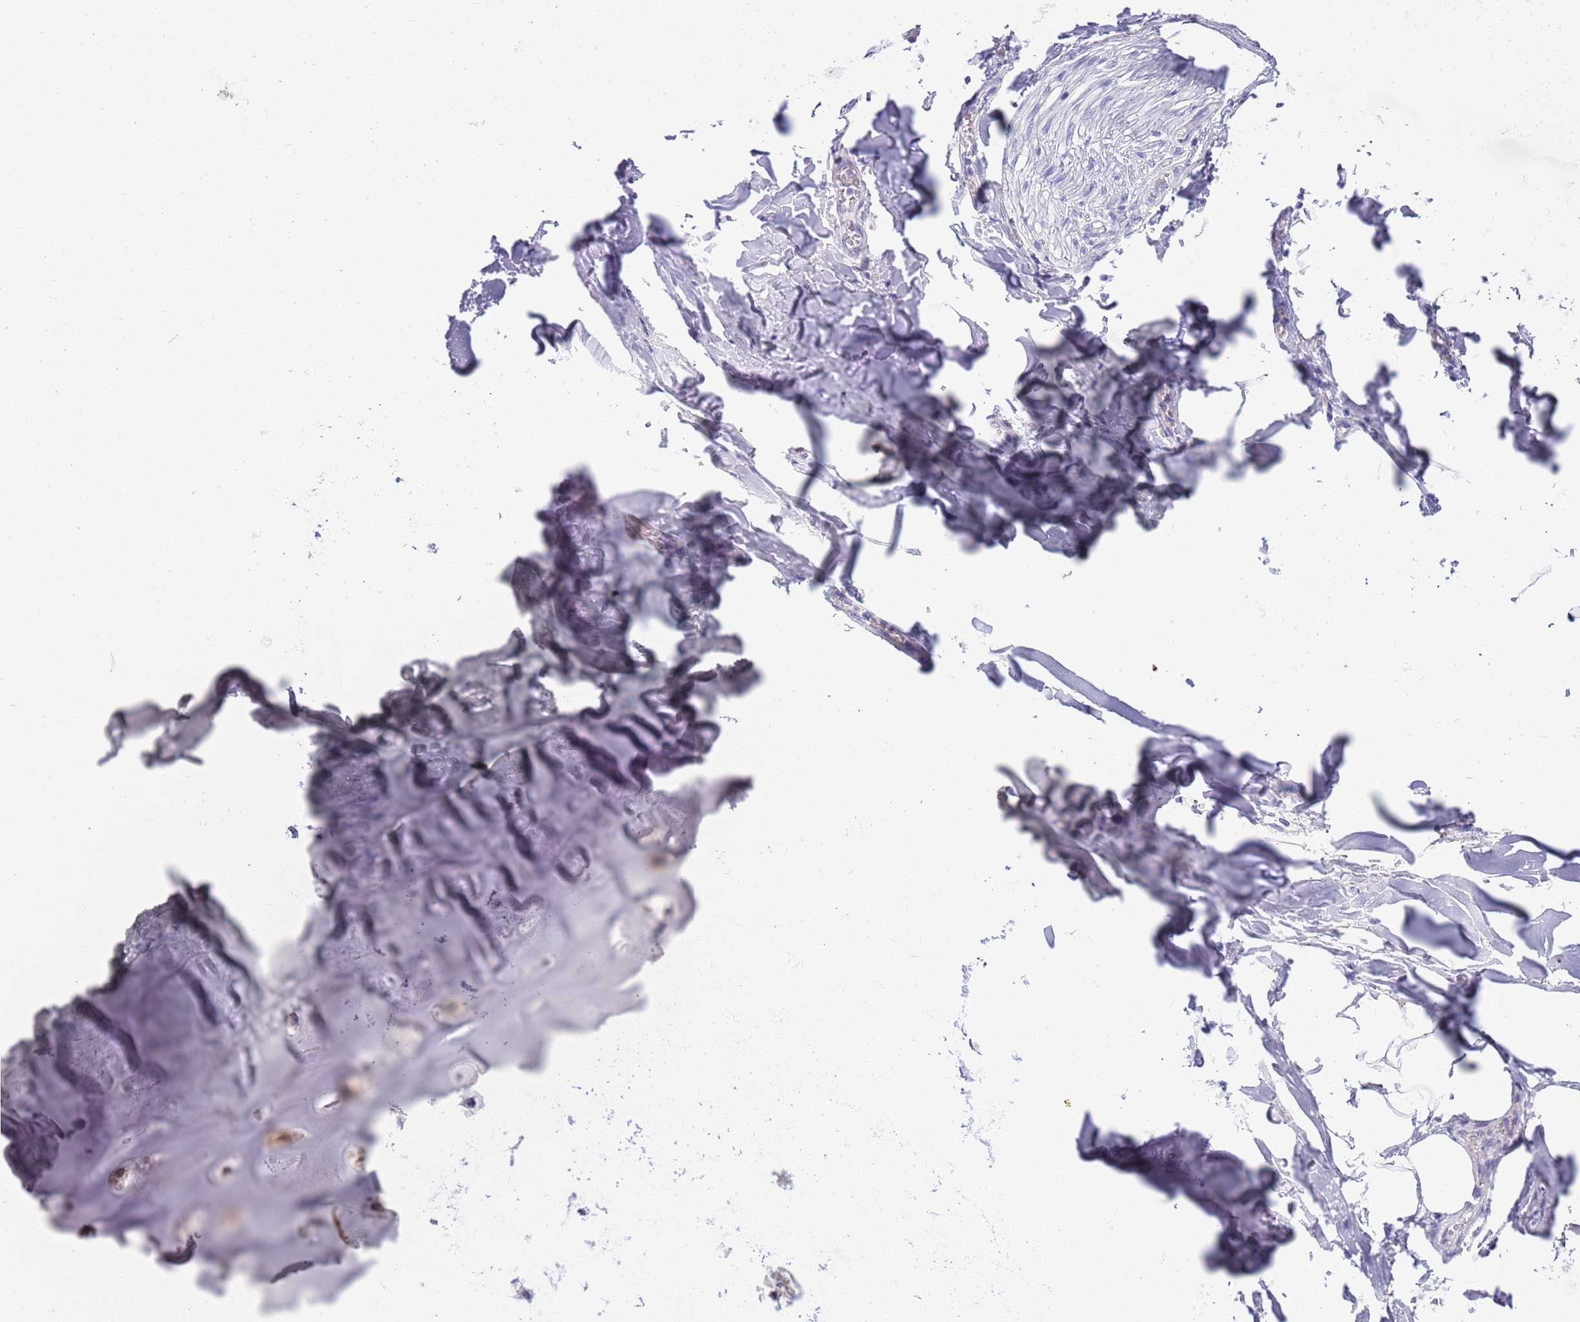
{"staining": {"intensity": "negative", "quantity": "none", "location": "none"}, "tissue": "adipose tissue", "cell_type": "Adipocytes", "image_type": "normal", "snomed": [{"axis": "morphology", "description": "Normal tissue, NOS"}, {"axis": "topography", "description": "Lymph node"}, {"axis": "topography", "description": "Cartilage tissue"}, {"axis": "topography", "description": "Bronchus"}], "caption": "Adipose tissue stained for a protein using immunohistochemistry (IHC) displays no expression adipocytes.", "gene": "BRMS1L", "patient": {"sex": "male", "age": 63}}